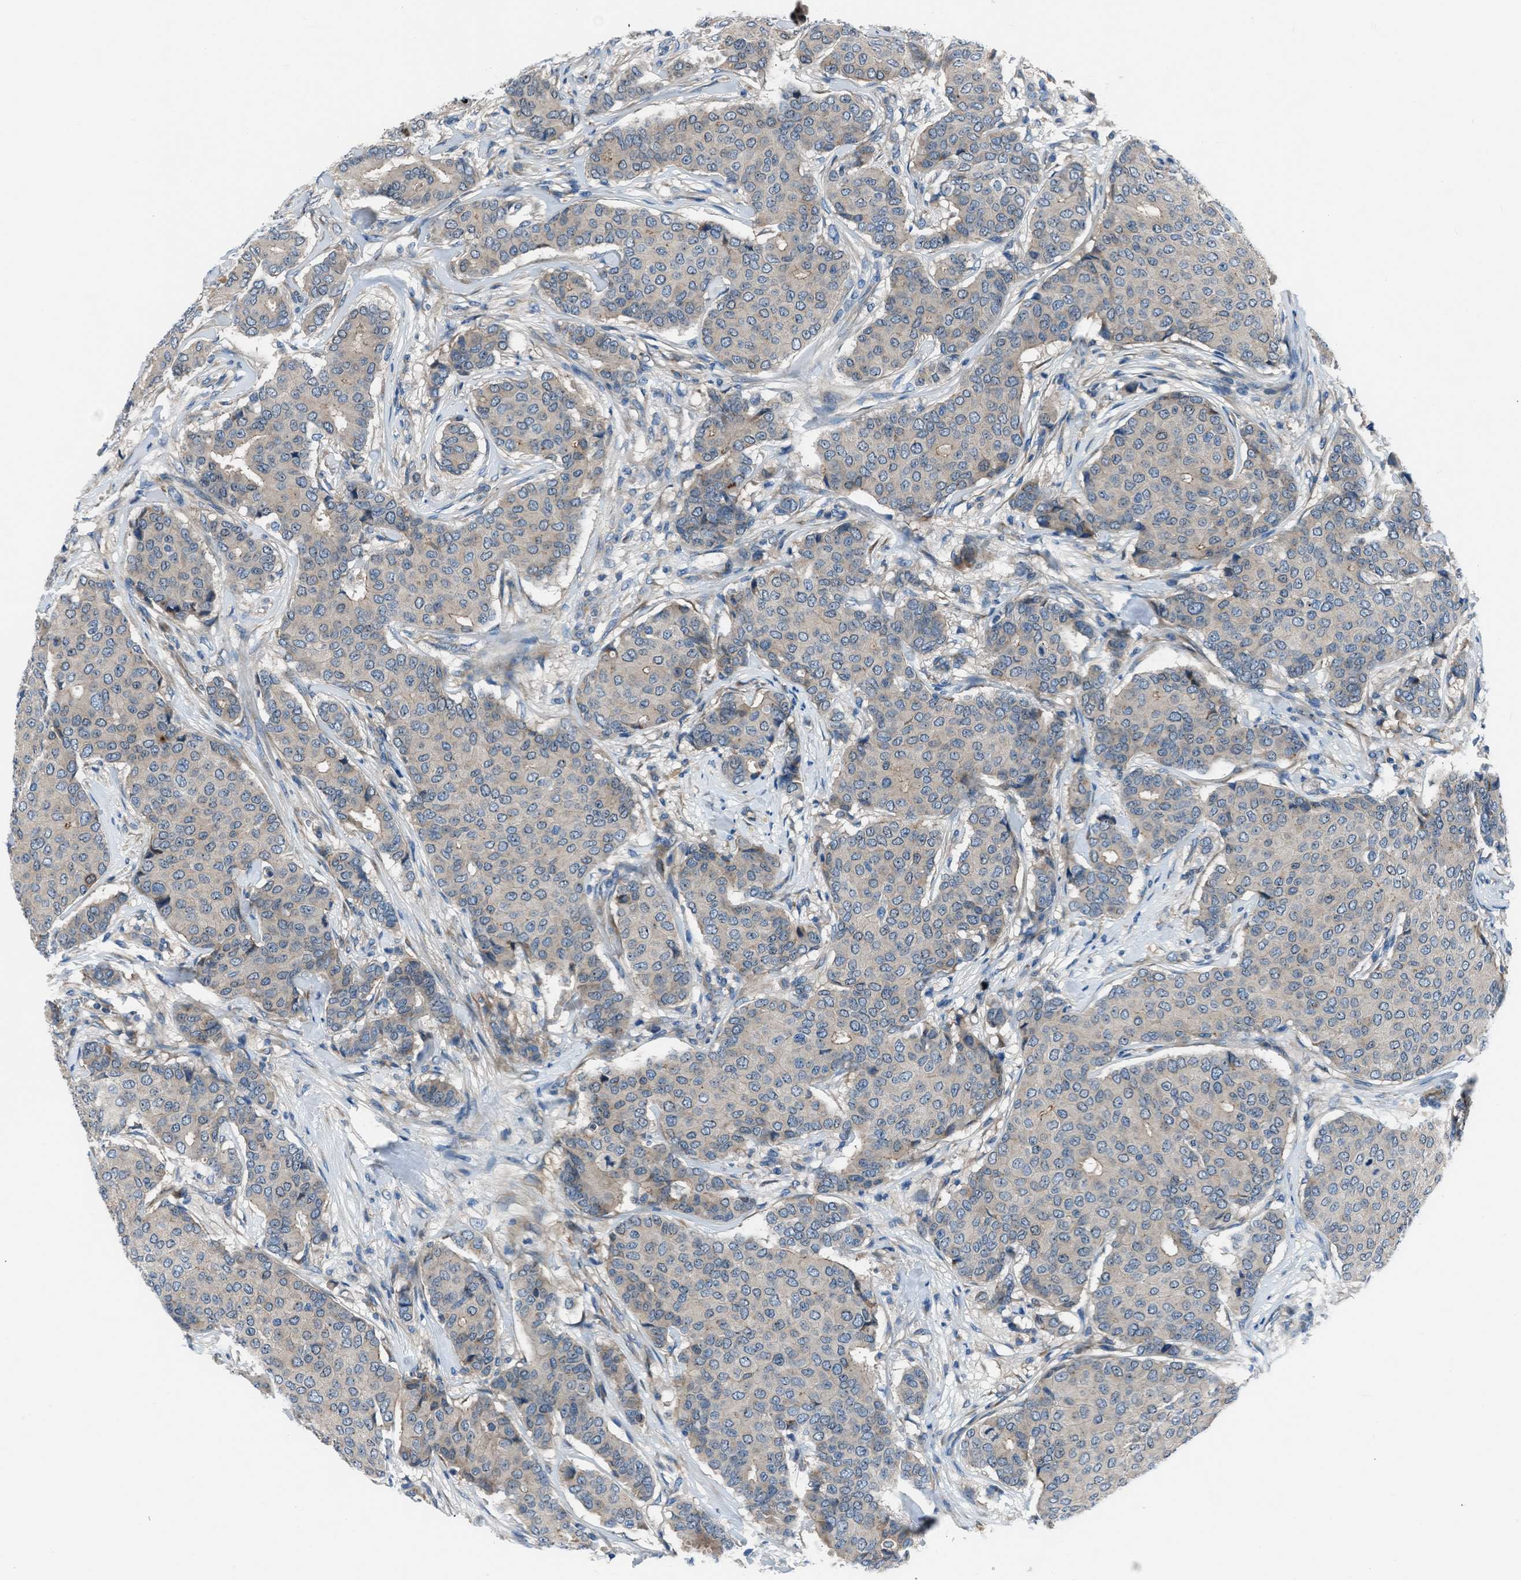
{"staining": {"intensity": "negative", "quantity": "none", "location": "none"}, "tissue": "breast cancer", "cell_type": "Tumor cells", "image_type": "cancer", "snomed": [{"axis": "morphology", "description": "Duct carcinoma"}, {"axis": "topography", "description": "Breast"}], "caption": "Image shows no significant protein staining in tumor cells of invasive ductal carcinoma (breast).", "gene": "SLC38A6", "patient": {"sex": "female", "age": 75}}